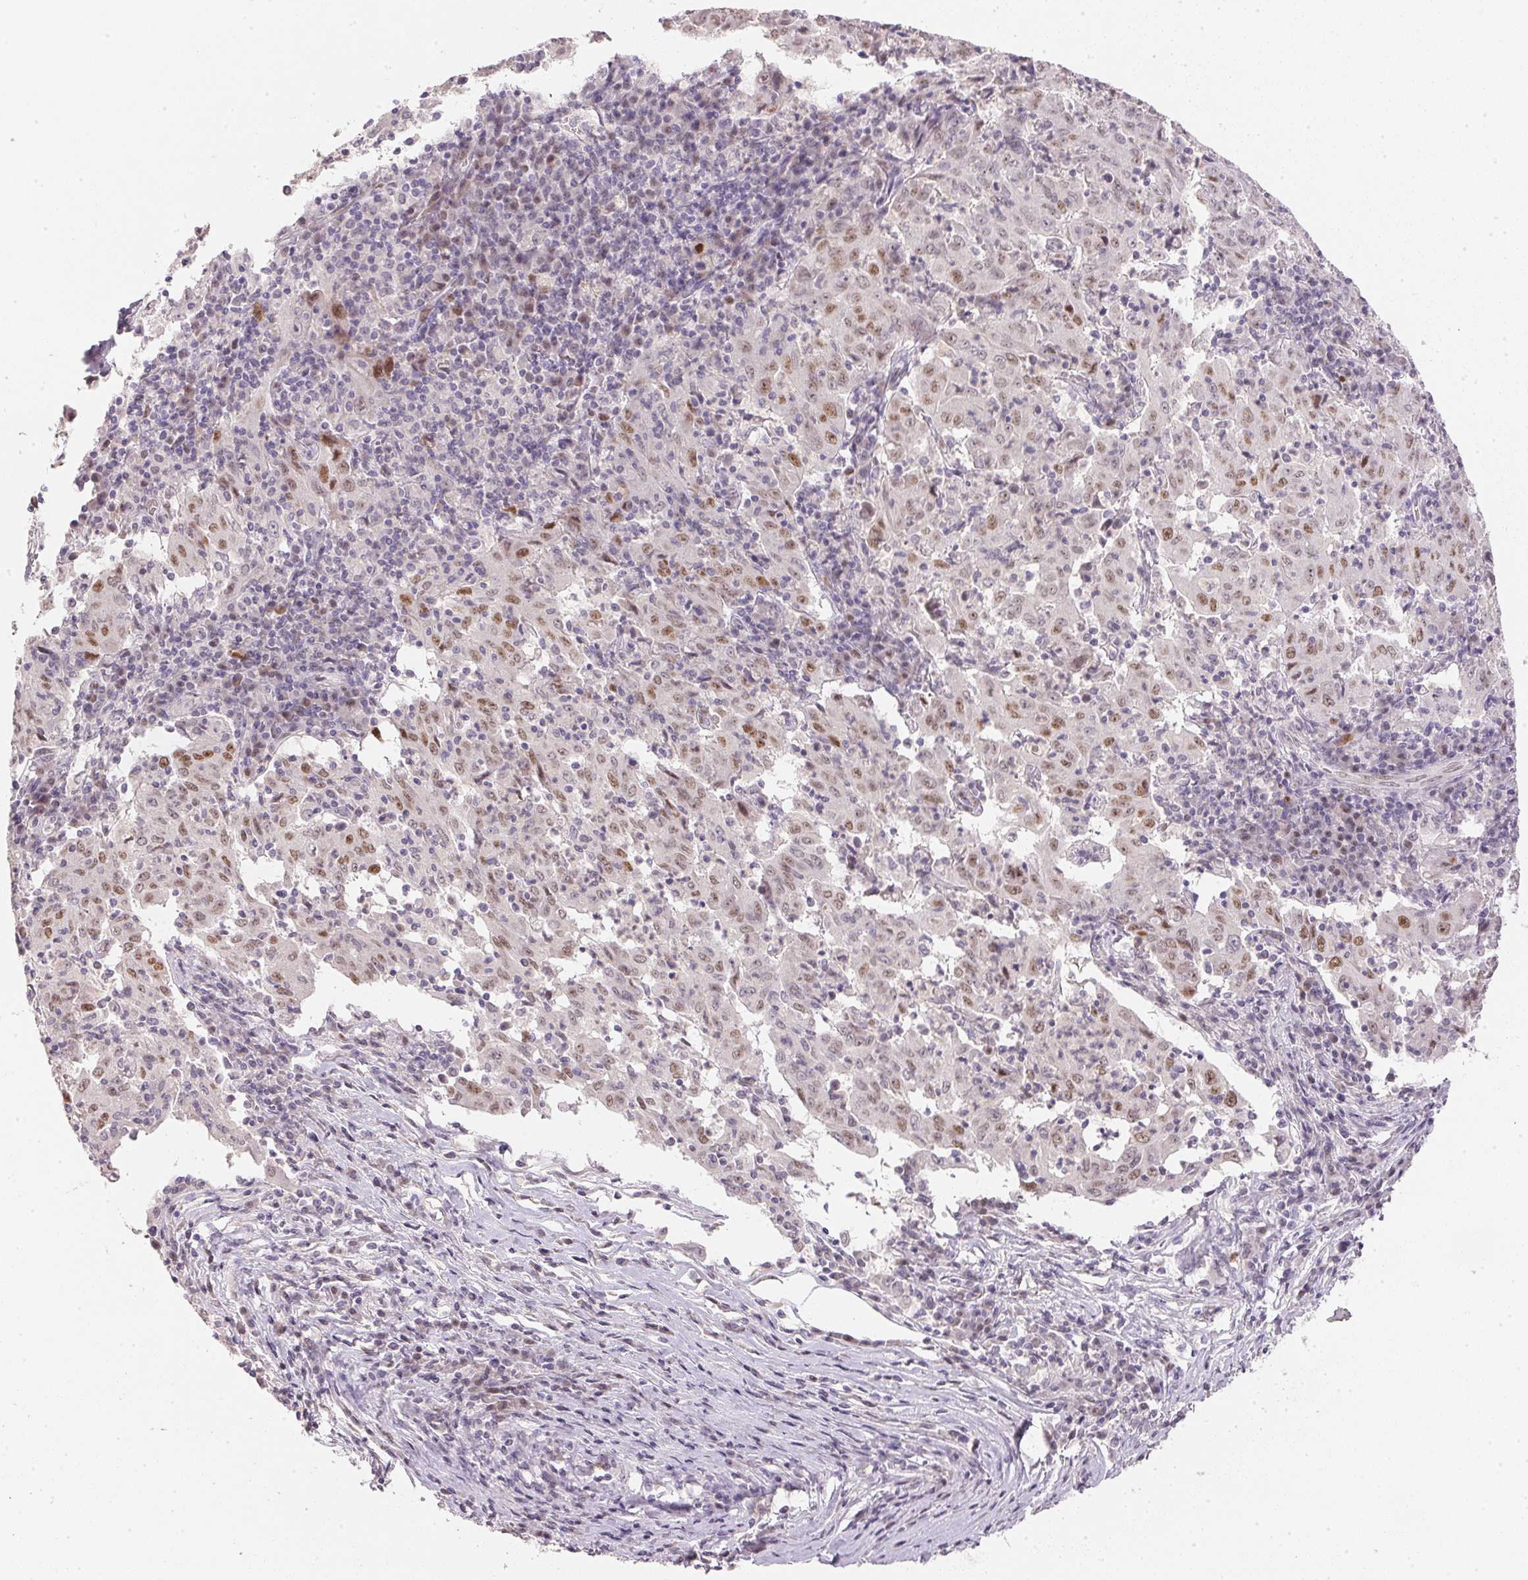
{"staining": {"intensity": "moderate", "quantity": "<25%", "location": "nuclear"}, "tissue": "pancreatic cancer", "cell_type": "Tumor cells", "image_type": "cancer", "snomed": [{"axis": "morphology", "description": "Adenocarcinoma, NOS"}, {"axis": "topography", "description": "Pancreas"}], "caption": "Protein expression analysis of pancreatic adenocarcinoma displays moderate nuclear staining in about <25% of tumor cells. The staining is performed using DAB (3,3'-diaminobenzidine) brown chromogen to label protein expression. The nuclei are counter-stained blue using hematoxylin.", "gene": "POLR3G", "patient": {"sex": "male", "age": 63}}